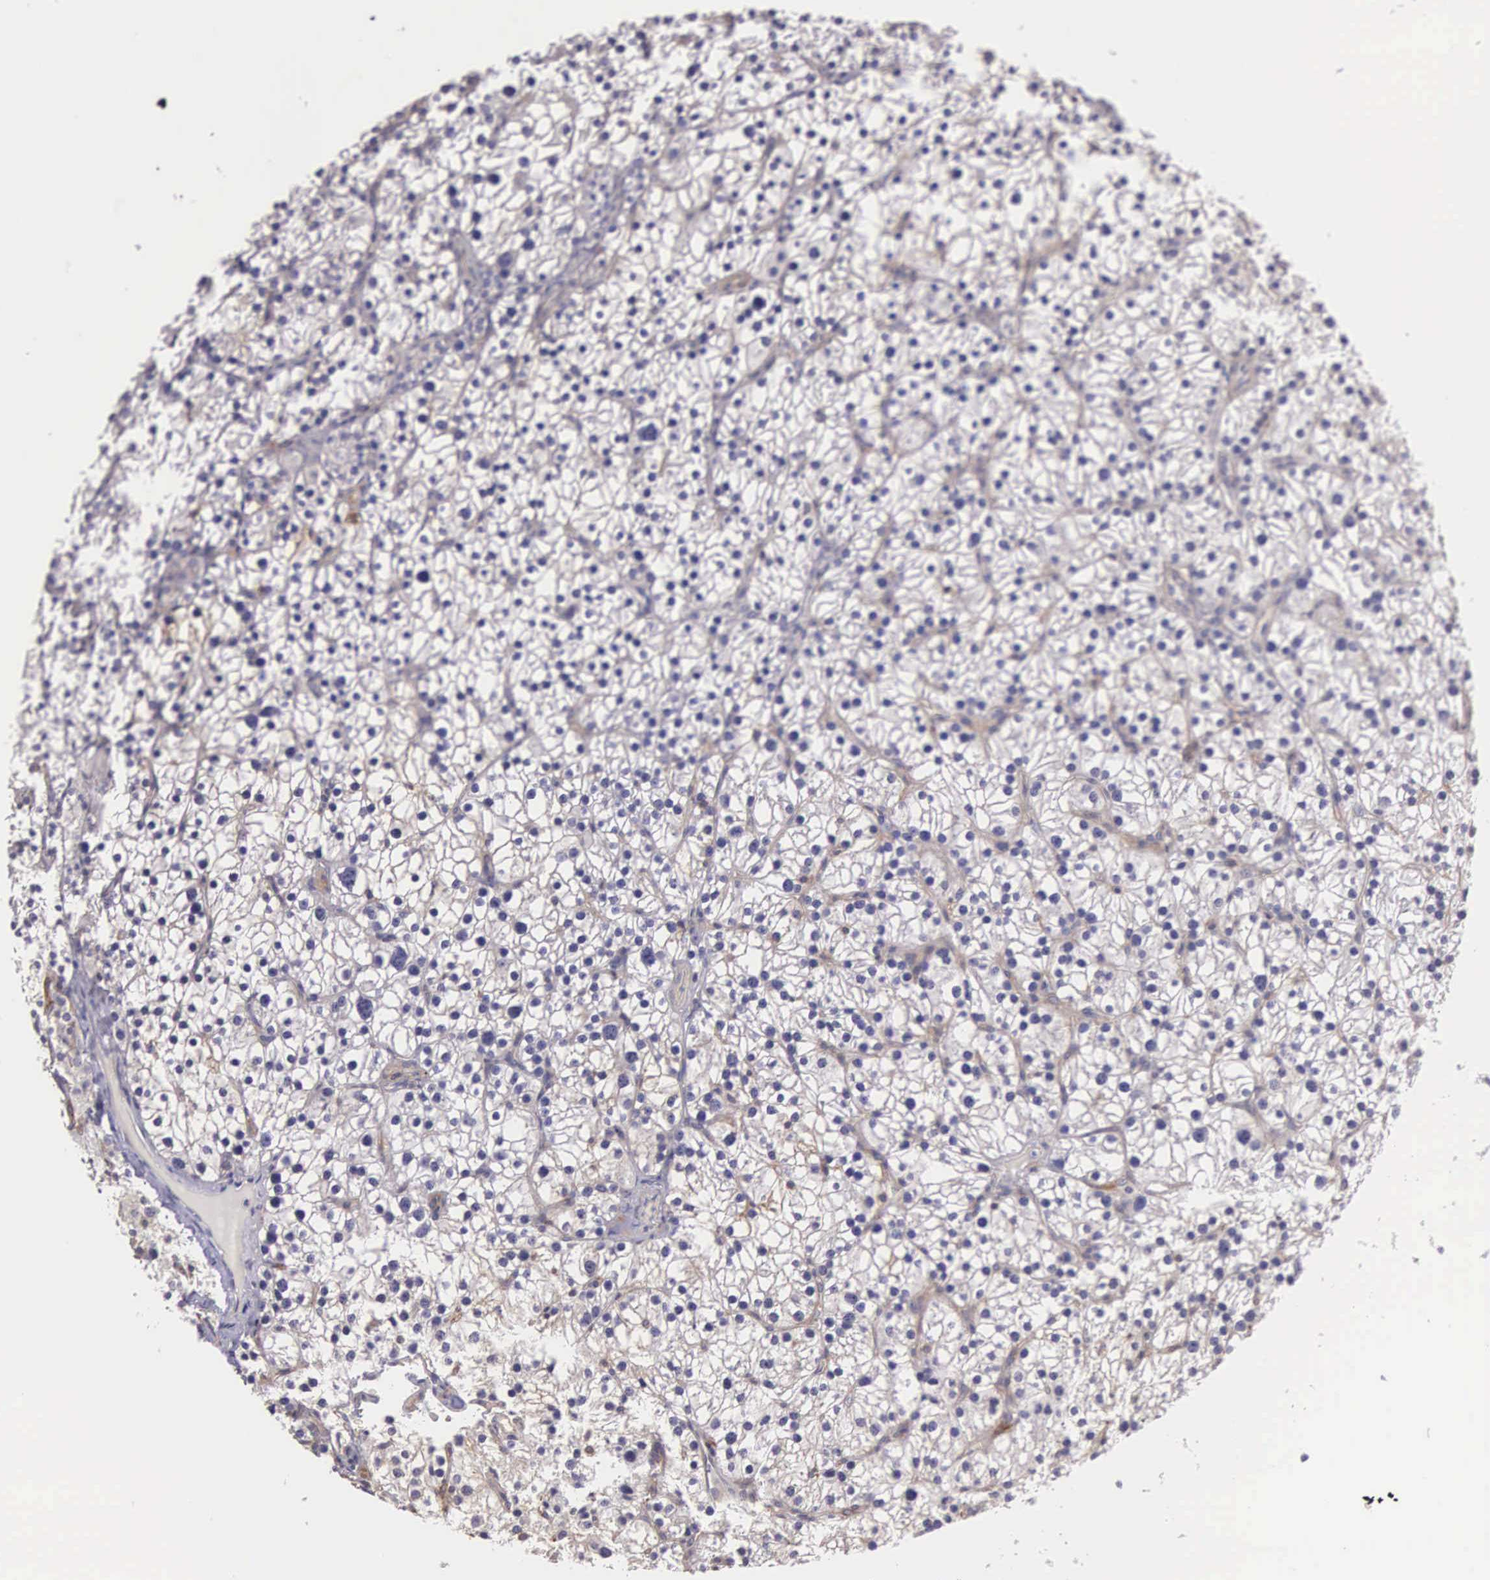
{"staining": {"intensity": "negative", "quantity": "none", "location": "none"}, "tissue": "parathyroid gland", "cell_type": "Glandular cells", "image_type": "normal", "snomed": [{"axis": "morphology", "description": "Normal tissue, NOS"}, {"axis": "topography", "description": "Parathyroid gland"}], "caption": "Immunohistochemistry of benign parathyroid gland shows no staining in glandular cells. Nuclei are stained in blue.", "gene": "OSBPL3", "patient": {"sex": "female", "age": 54}}